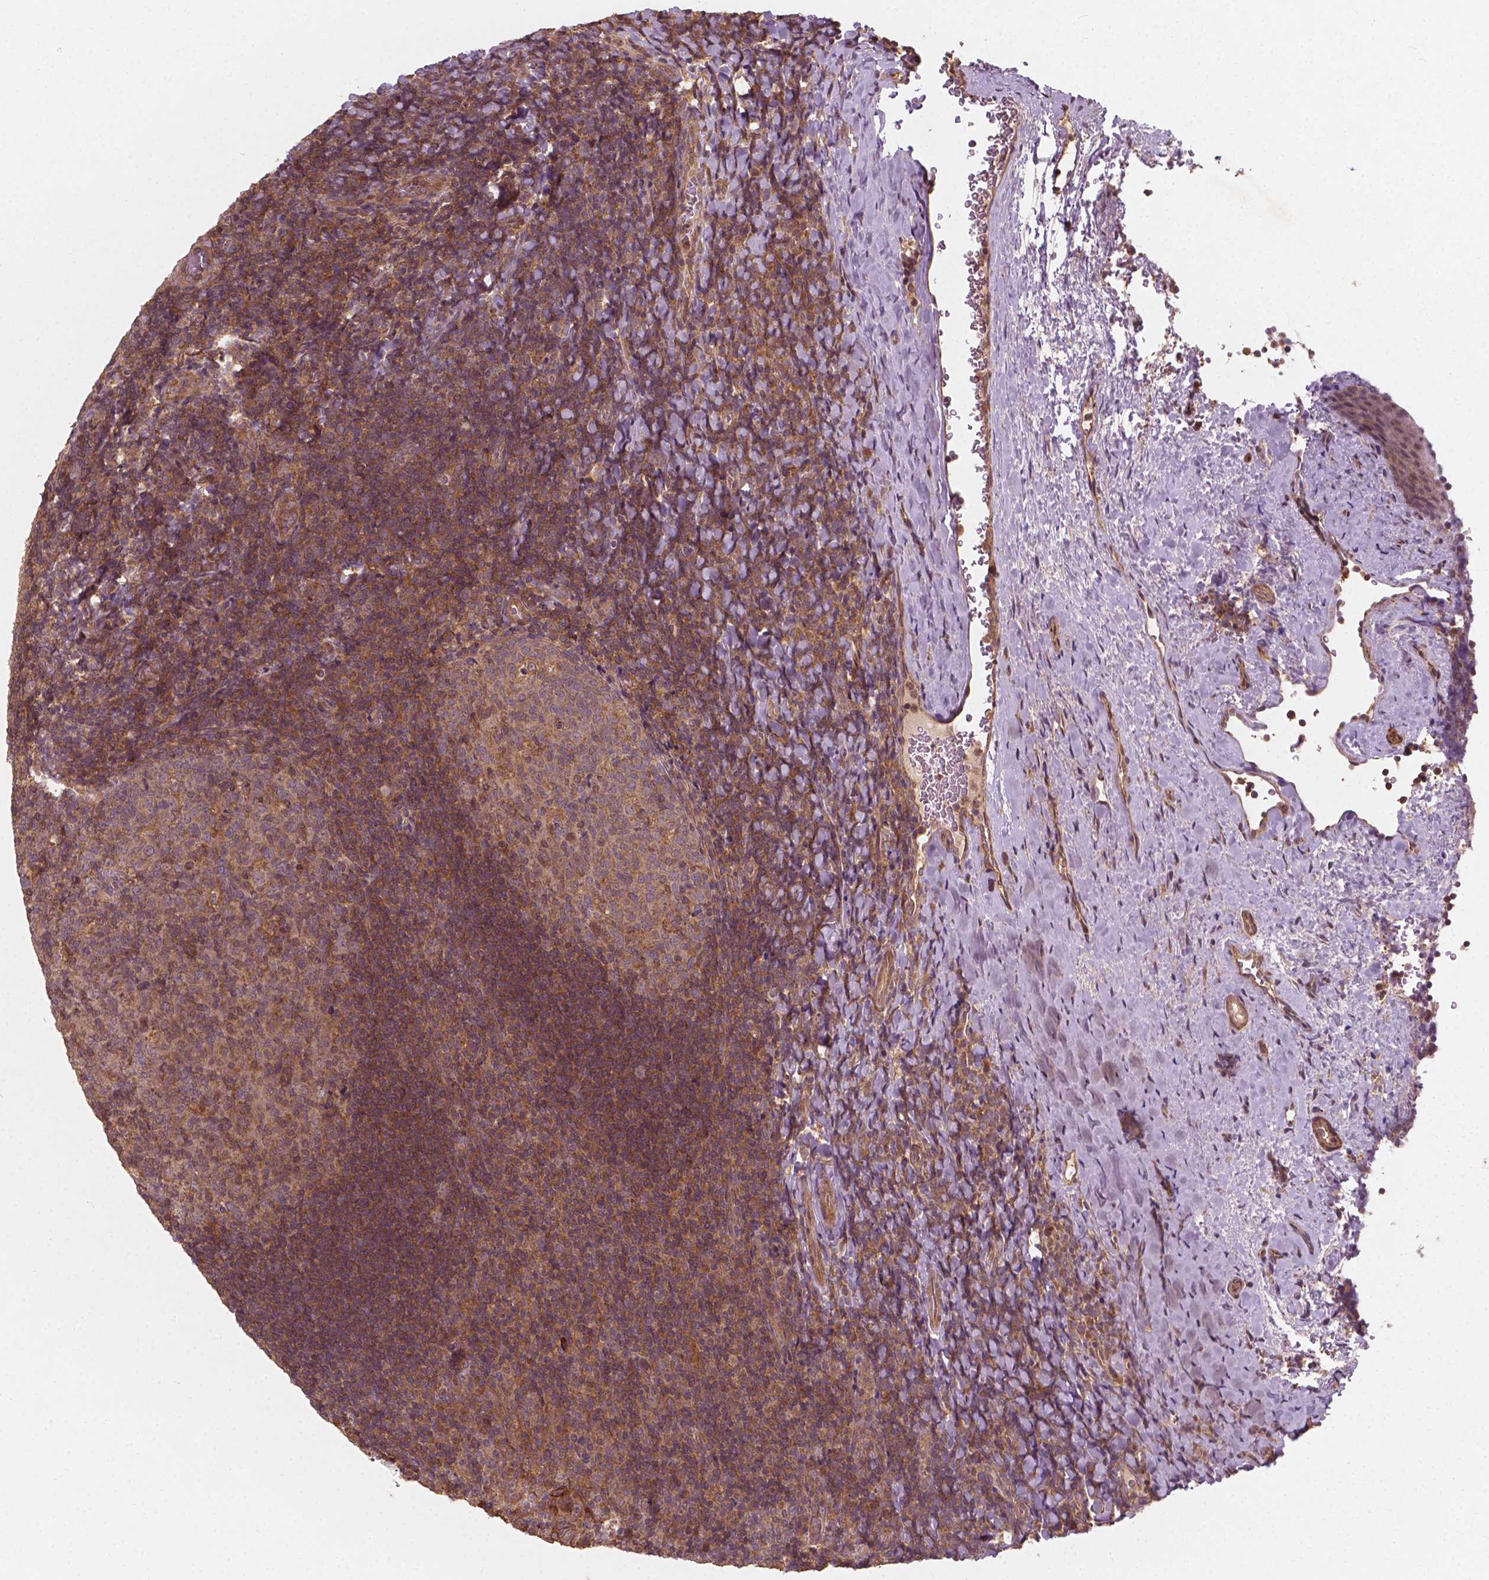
{"staining": {"intensity": "weak", "quantity": "<25%", "location": "cytoplasmic/membranous"}, "tissue": "tonsil", "cell_type": "Germinal center cells", "image_type": "normal", "snomed": [{"axis": "morphology", "description": "Normal tissue, NOS"}, {"axis": "topography", "description": "Tonsil"}], "caption": "DAB (3,3'-diaminobenzidine) immunohistochemical staining of benign tonsil shows no significant positivity in germinal center cells. Nuclei are stained in blue.", "gene": "CYFIP1", "patient": {"sex": "male", "age": 17}}